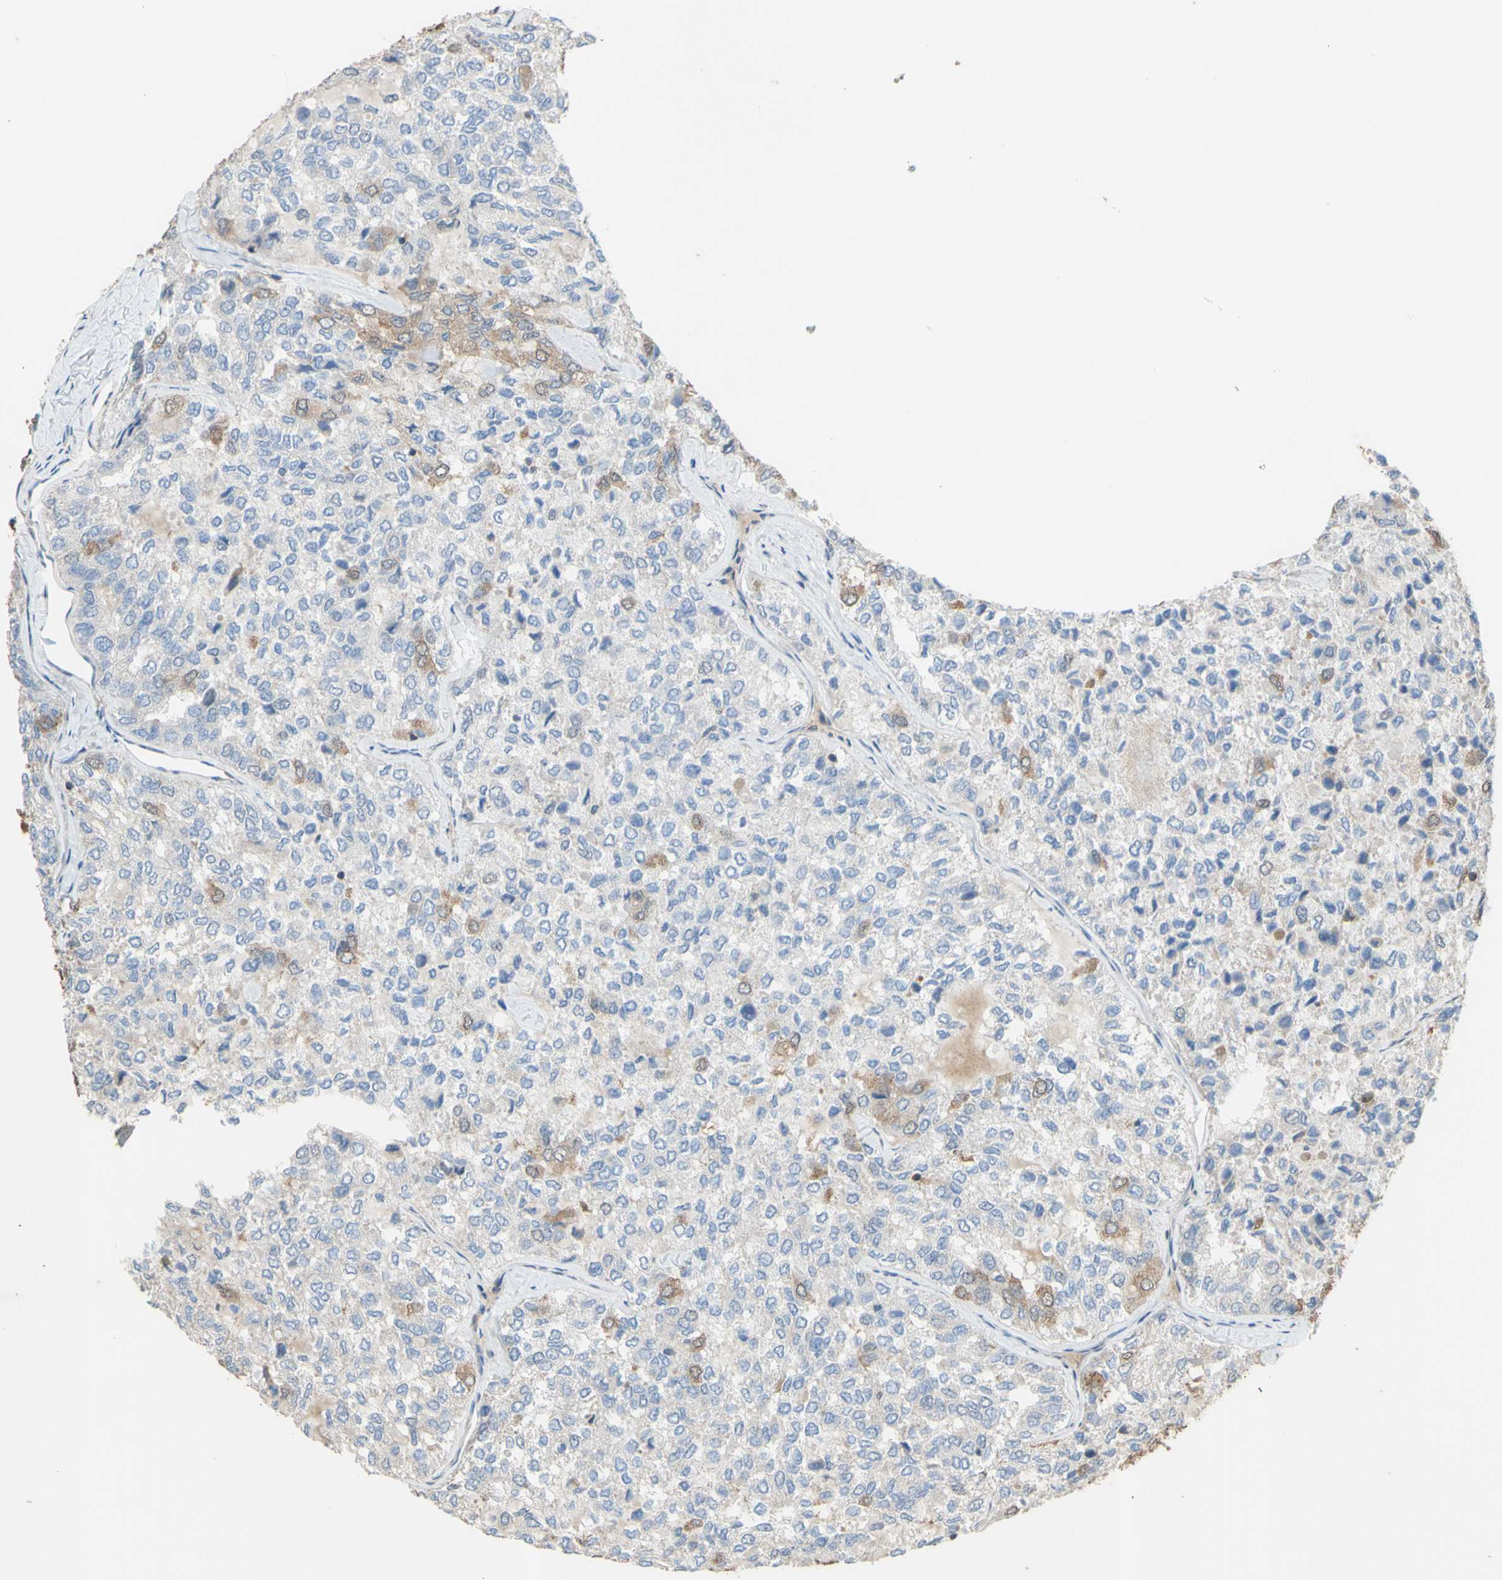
{"staining": {"intensity": "strong", "quantity": ">75%", "location": "cytoplasmic/membranous"}, "tissue": "thyroid cancer", "cell_type": "Tumor cells", "image_type": "cancer", "snomed": [{"axis": "morphology", "description": "Follicular adenoma carcinoma, NOS"}, {"axis": "topography", "description": "Thyroid gland"}], "caption": "An immunohistochemistry (IHC) histopathology image of tumor tissue is shown. Protein staining in brown shows strong cytoplasmic/membranous positivity in follicular adenoma carcinoma (thyroid) within tumor cells.", "gene": "CTTN", "patient": {"sex": "male", "age": 75}}